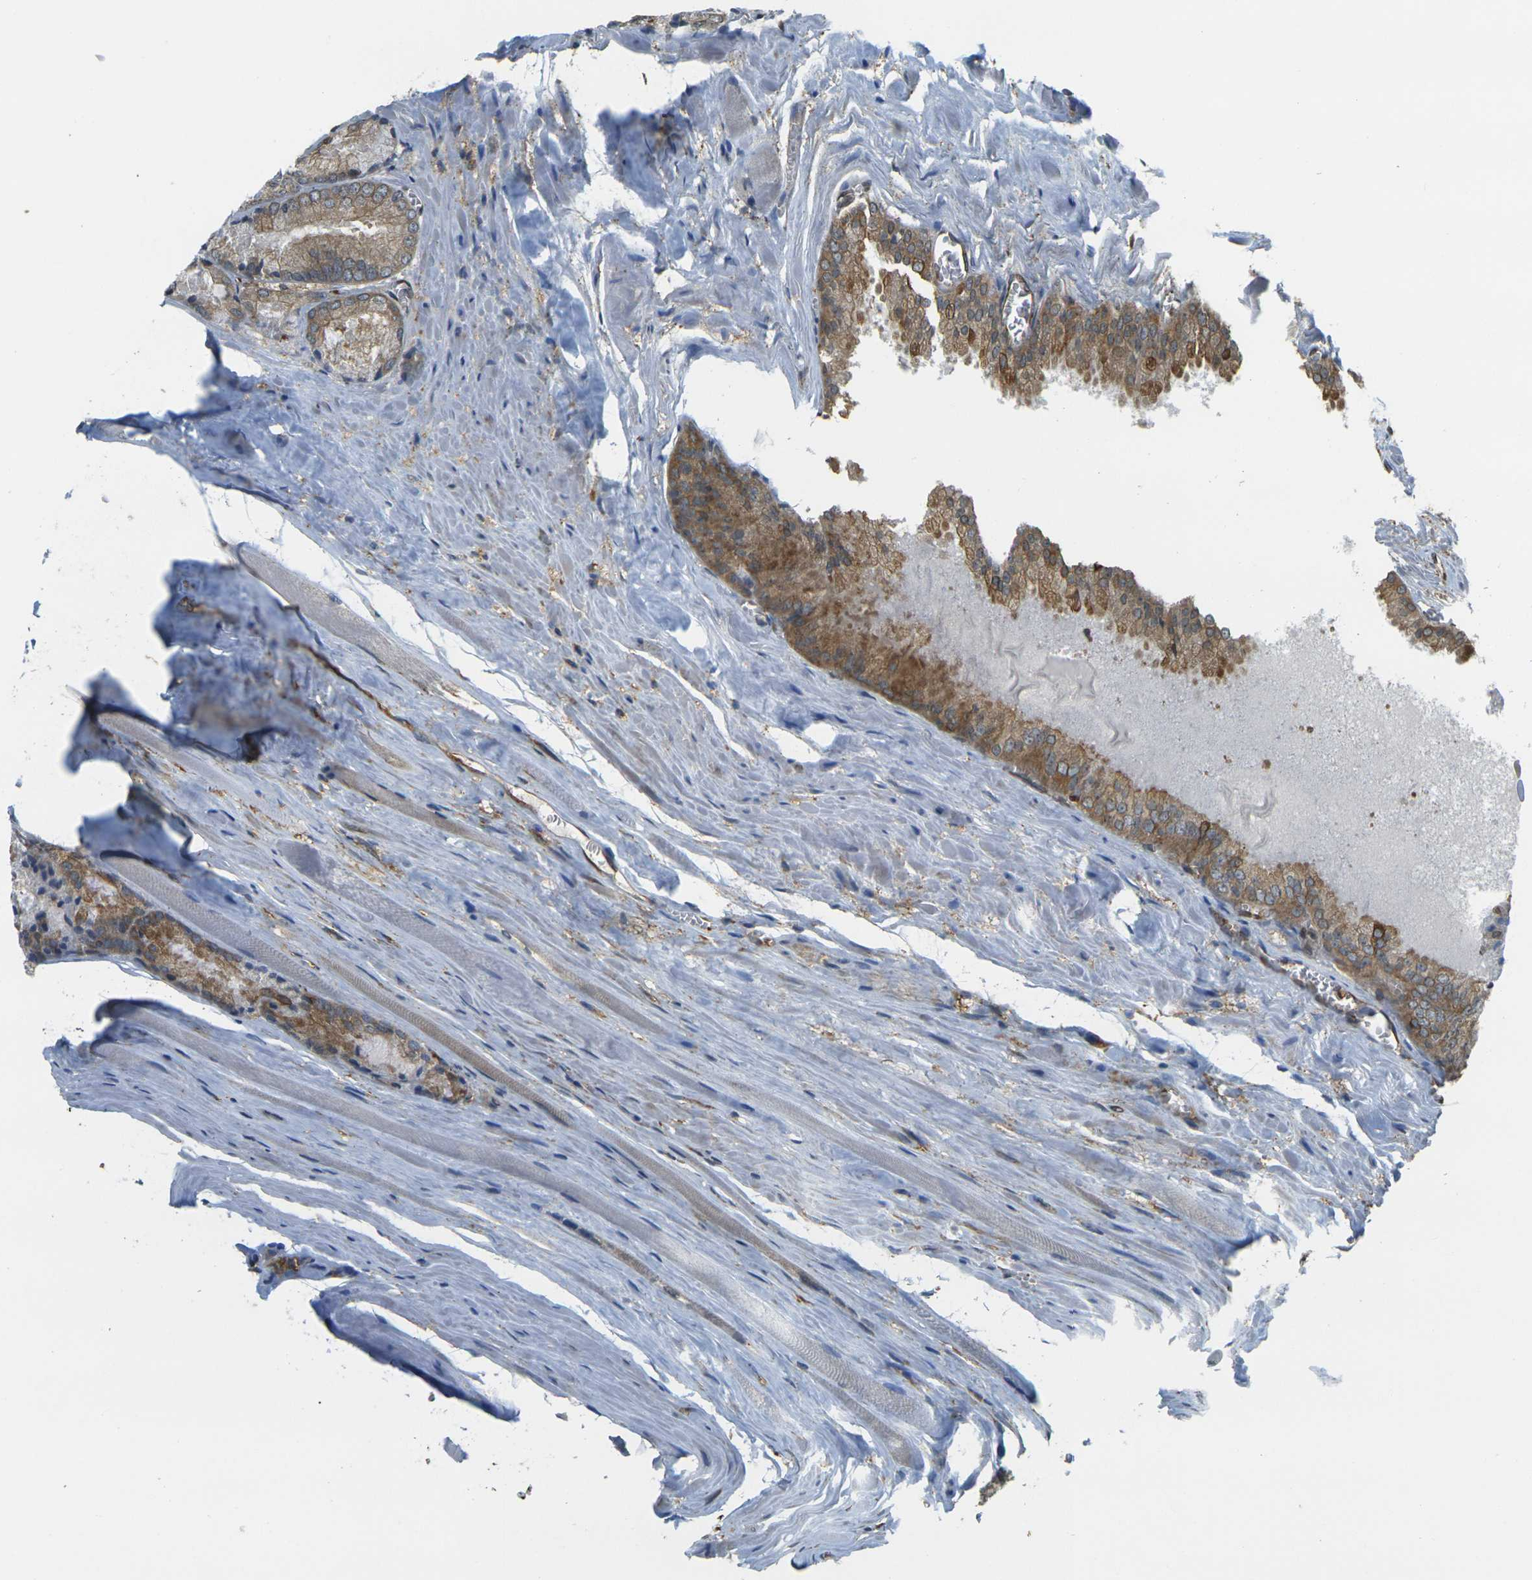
{"staining": {"intensity": "strong", "quantity": "25%-75%", "location": "cytoplasmic/membranous"}, "tissue": "prostate cancer", "cell_type": "Tumor cells", "image_type": "cancer", "snomed": [{"axis": "morphology", "description": "Adenocarcinoma, Low grade"}, {"axis": "topography", "description": "Prostate"}], "caption": "This histopathology image exhibits immunohistochemistry (IHC) staining of human prostate cancer, with high strong cytoplasmic/membranous positivity in approximately 25%-75% of tumor cells.", "gene": "CAST", "patient": {"sex": "male", "age": 64}}